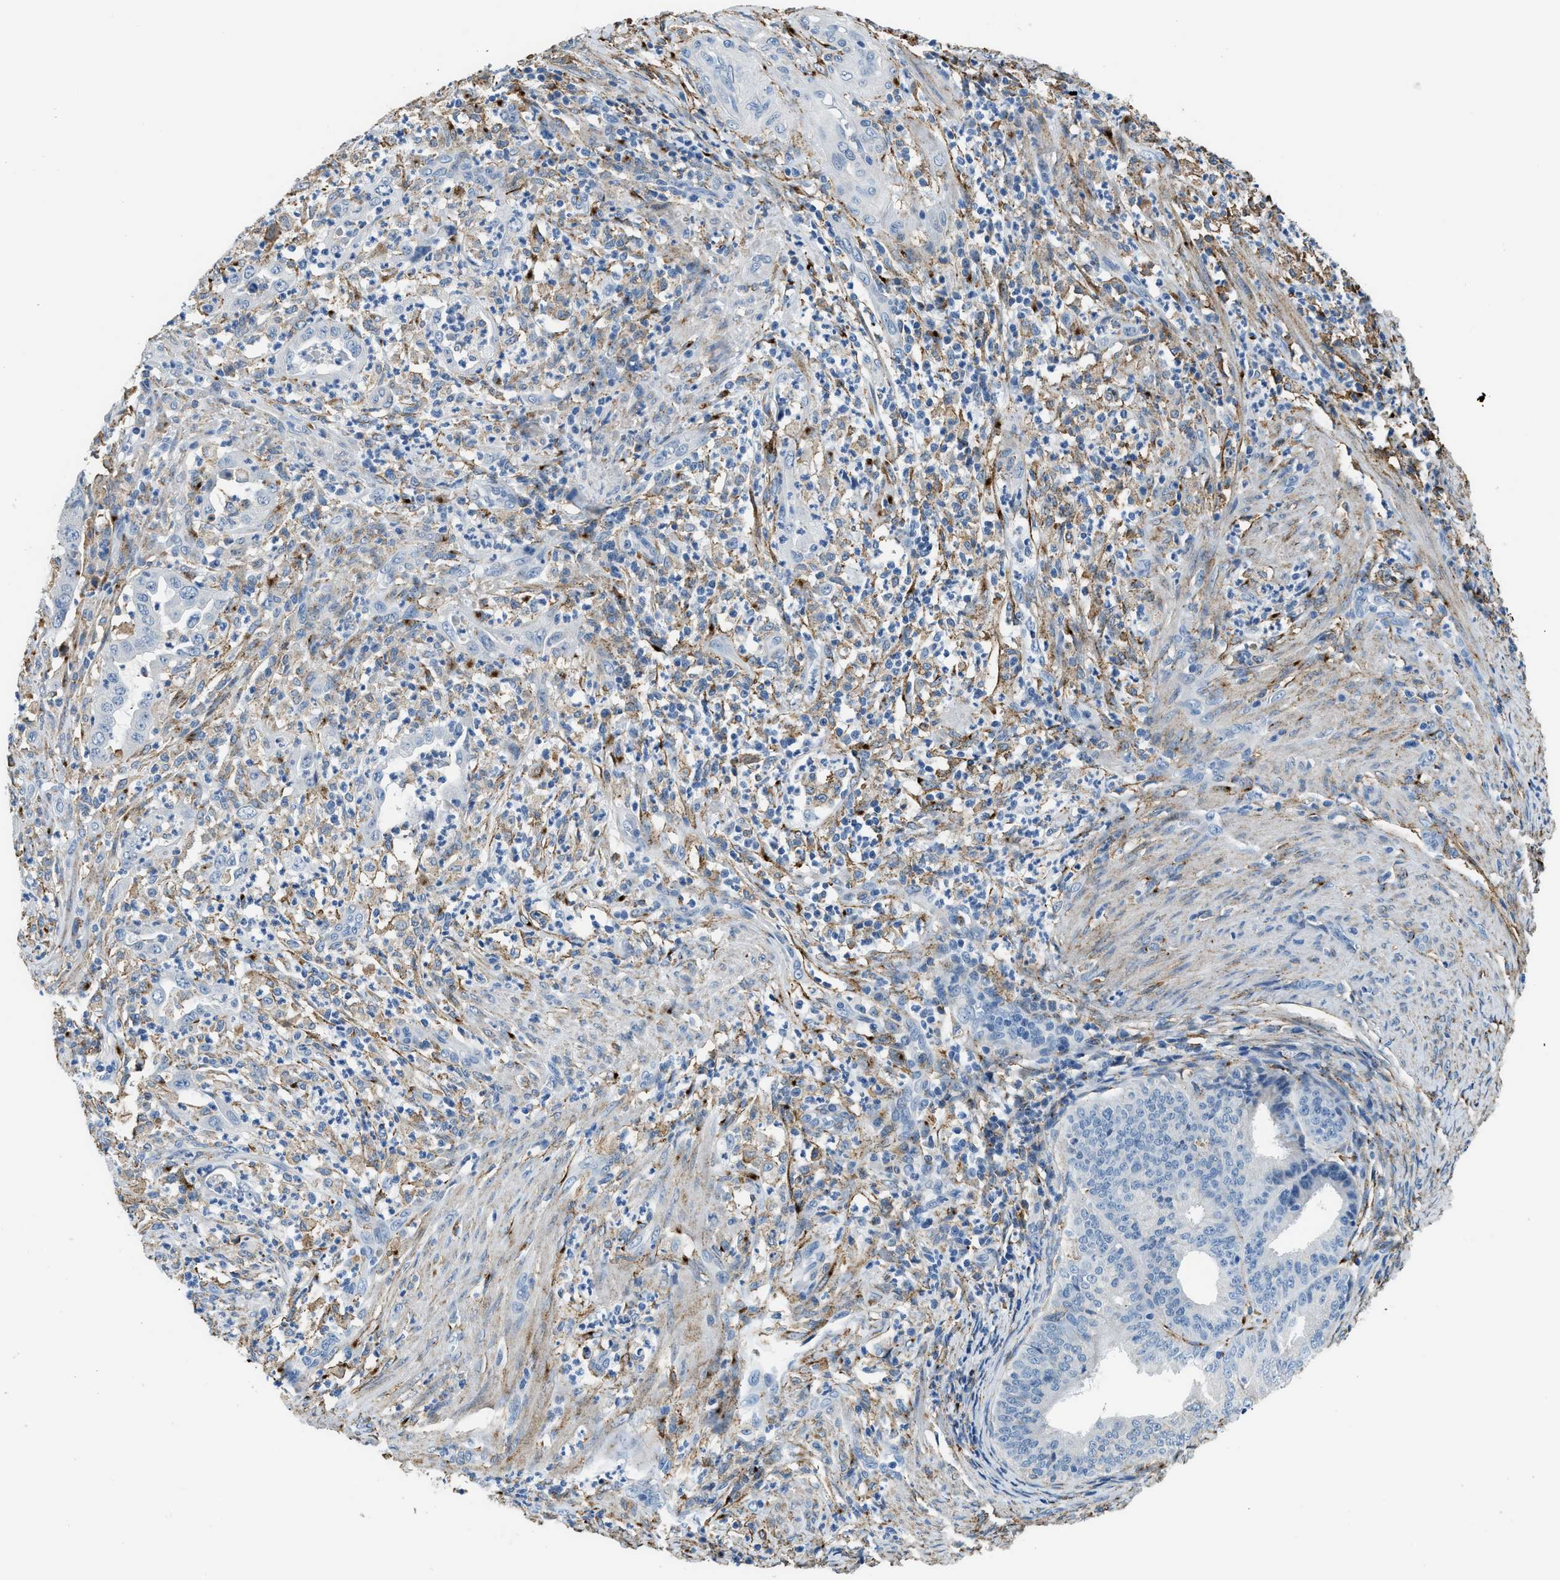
{"staining": {"intensity": "negative", "quantity": "none", "location": "none"}, "tissue": "endometrial cancer", "cell_type": "Tumor cells", "image_type": "cancer", "snomed": [{"axis": "morphology", "description": "Adenocarcinoma, NOS"}, {"axis": "topography", "description": "Endometrium"}], "caption": "The photomicrograph displays no staining of tumor cells in endometrial cancer.", "gene": "LRP1", "patient": {"sex": "female", "age": 70}}